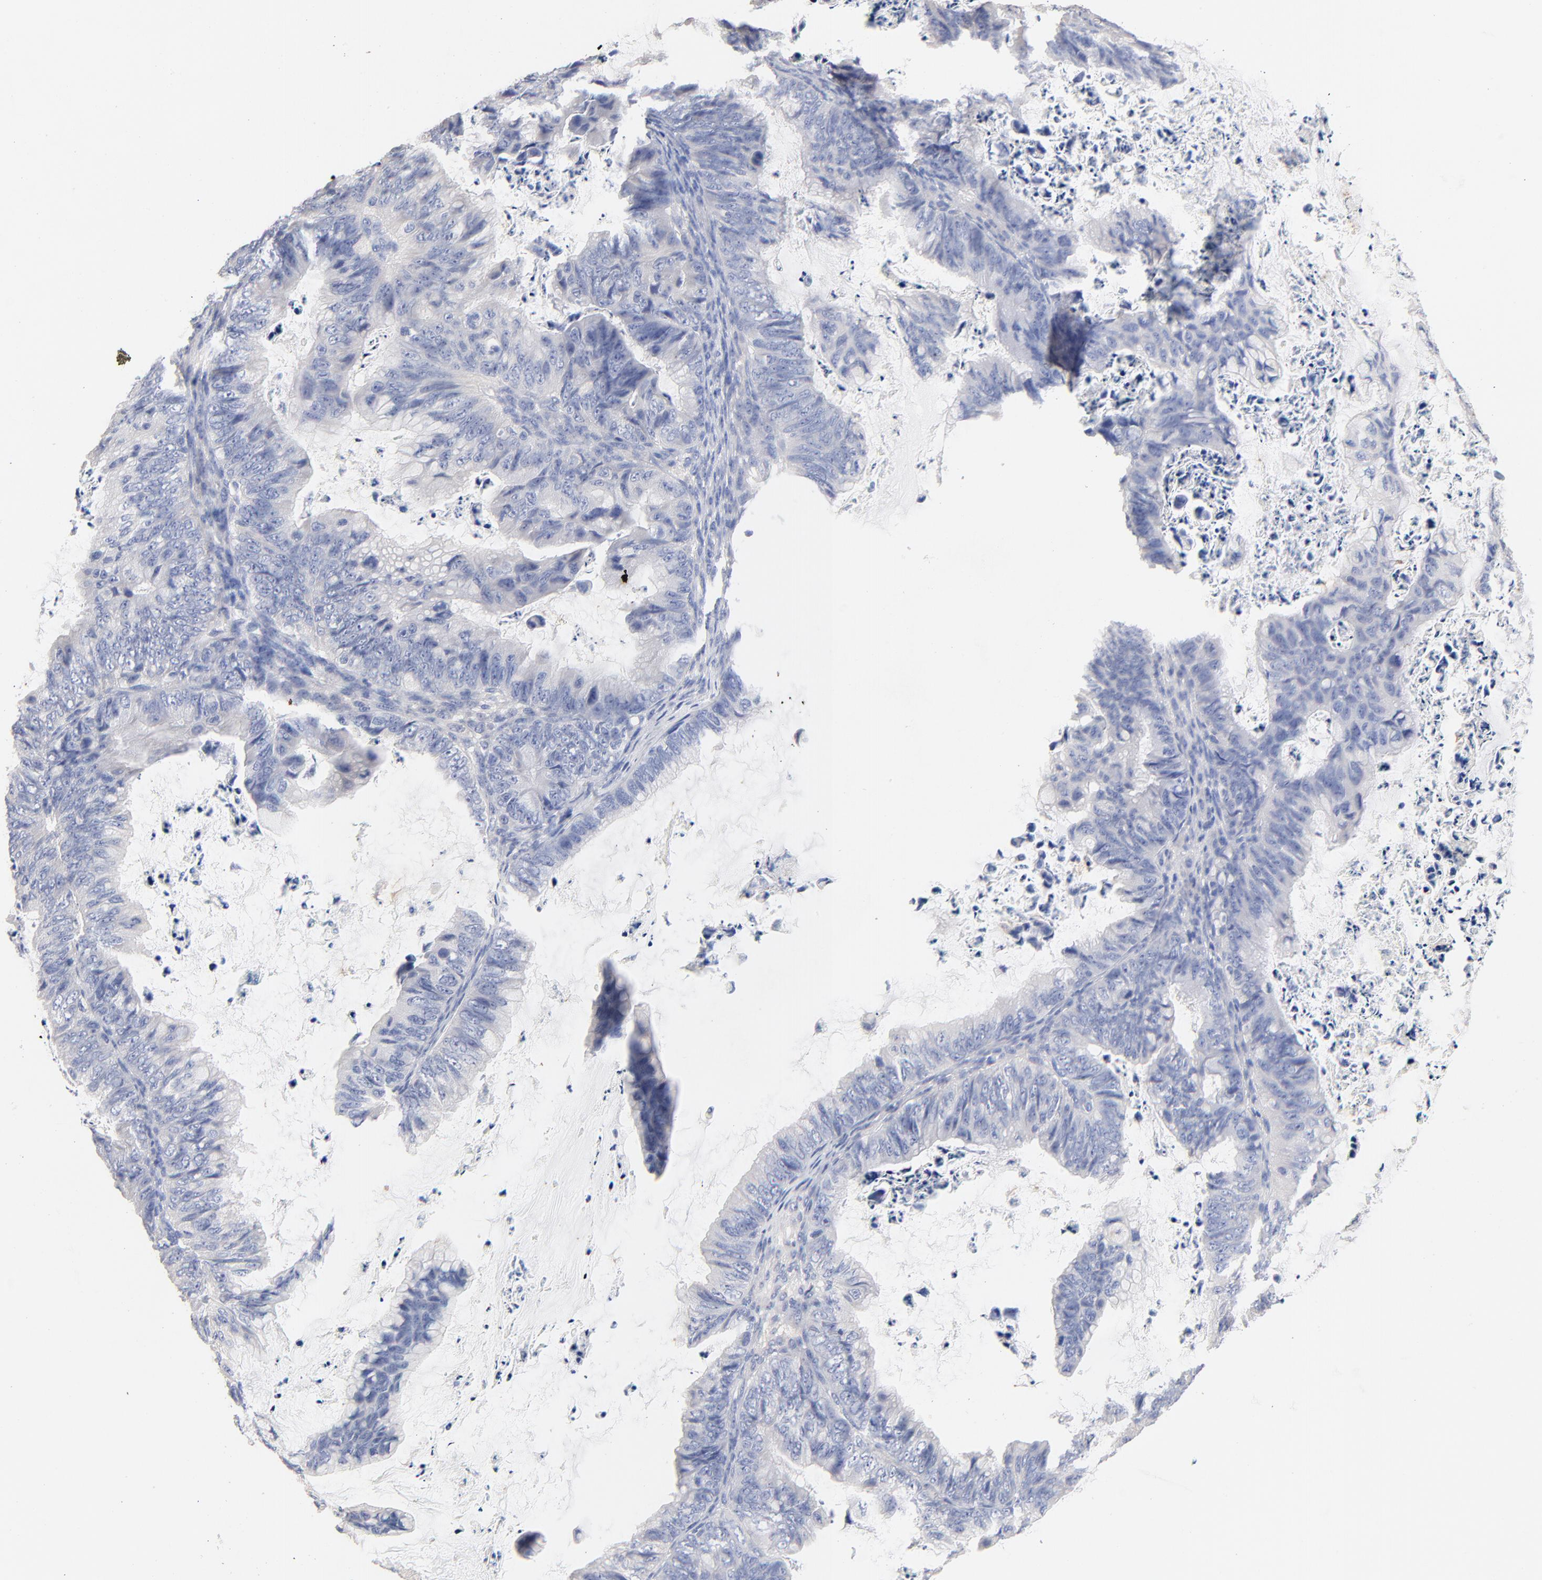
{"staining": {"intensity": "negative", "quantity": "none", "location": "none"}, "tissue": "ovarian cancer", "cell_type": "Tumor cells", "image_type": "cancer", "snomed": [{"axis": "morphology", "description": "Cystadenocarcinoma, mucinous, NOS"}, {"axis": "topography", "description": "Ovary"}], "caption": "The photomicrograph displays no staining of tumor cells in mucinous cystadenocarcinoma (ovarian).", "gene": "CPS1", "patient": {"sex": "female", "age": 36}}